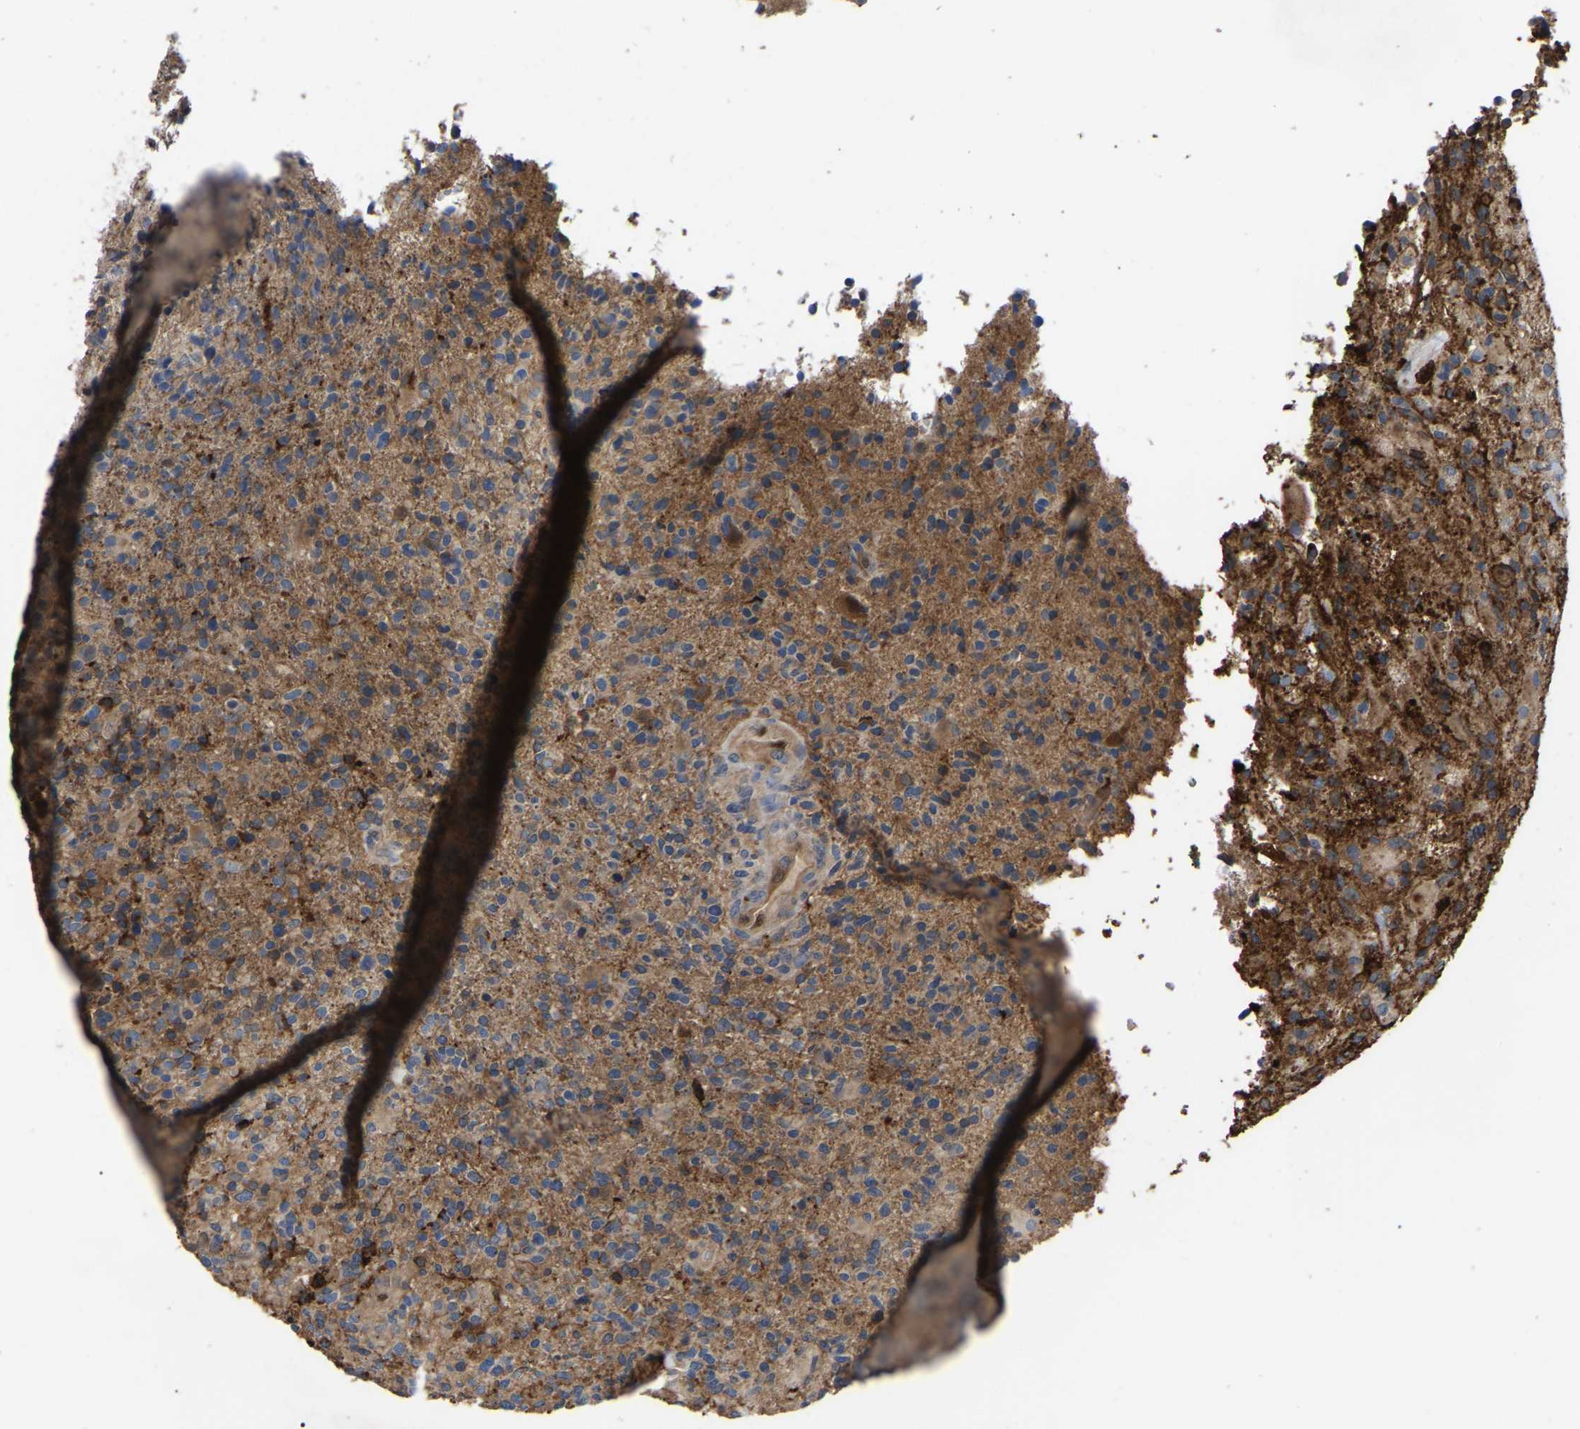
{"staining": {"intensity": "moderate", "quantity": ">75%", "location": "cytoplasmic/membranous"}, "tissue": "glioma", "cell_type": "Tumor cells", "image_type": "cancer", "snomed": [{"axis": "morphology", "description": "Glioma, malignant, High grade"}, {"axis": "topography", "description": "Brain"}], "caption": "Immunohistochemical staining of glioma exhibits medium levels of moderate cytoplasmic/membranous positivity in approximately >75% of tumor cells. (DAB = brown stain, brightfield microscopy at high magnification).", "gene": "CIT", "patient": {"sex": "male", "age": 72}}